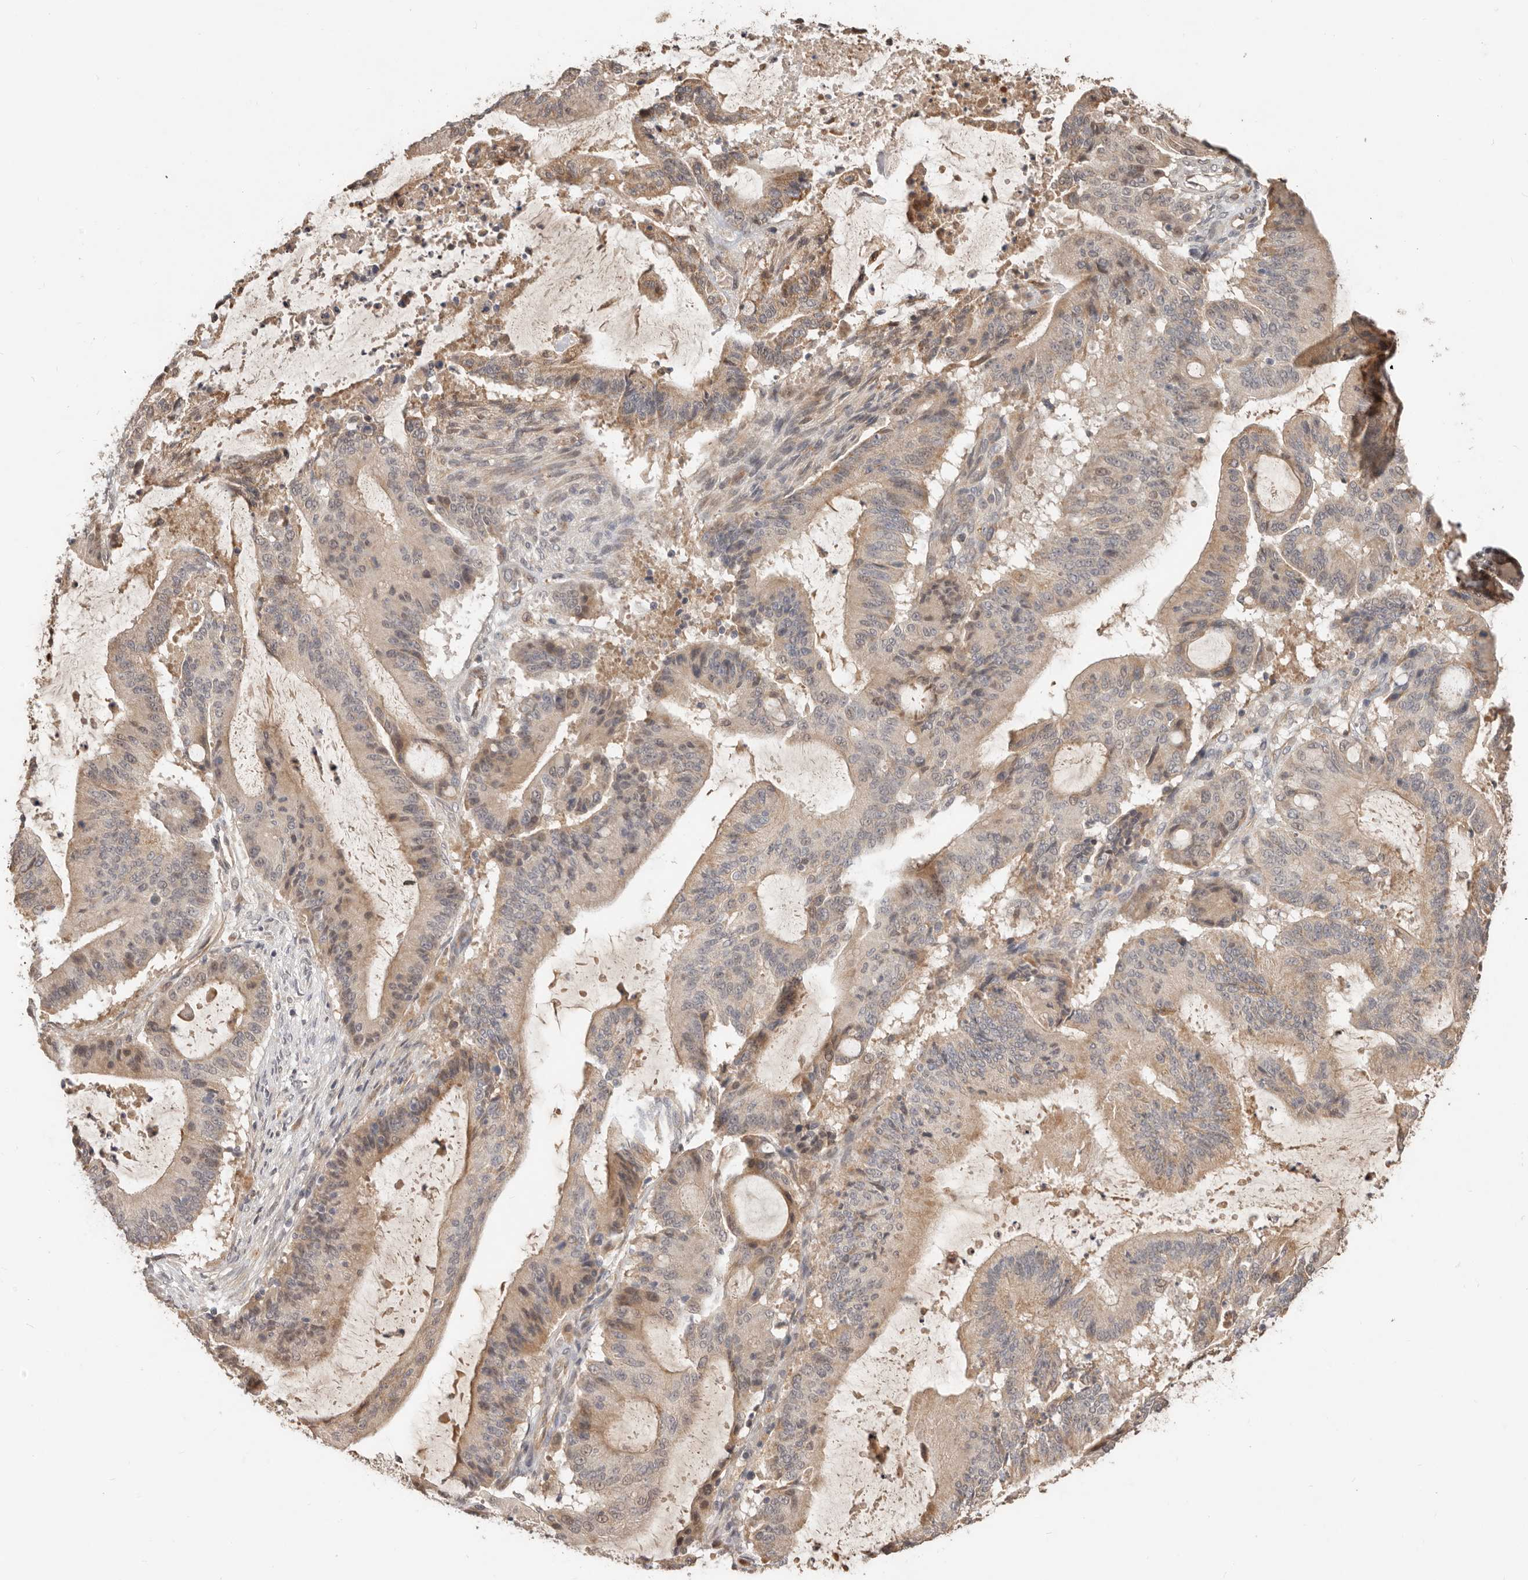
{"staining": {"intensity": "weak", "quantity": "25%-75%", "location": "cytoplasmic/membranous"}, "tissue": "liver cancer", "cell_type": "Tumor cells", "image_type": "cancer", "snomed": [{"axis": "morphology", "description": "Normal tissue, NOS"}, {"axis": "morphology", "description": "Cholangiocarcinoma"}, {"axis": "topography", "description": "Liver"}, {"axis": "topography", "description": "Peripheral nerve tissue"}], "caption": "An image showing weak cytoplasmic/membranous staining in approximately 25%-75% of tumor cells in liver cancer, as visualized by brown immunohistochemical staining.", "gene": "MTFR2", "patient": {"sex": "female", "age": 73}}